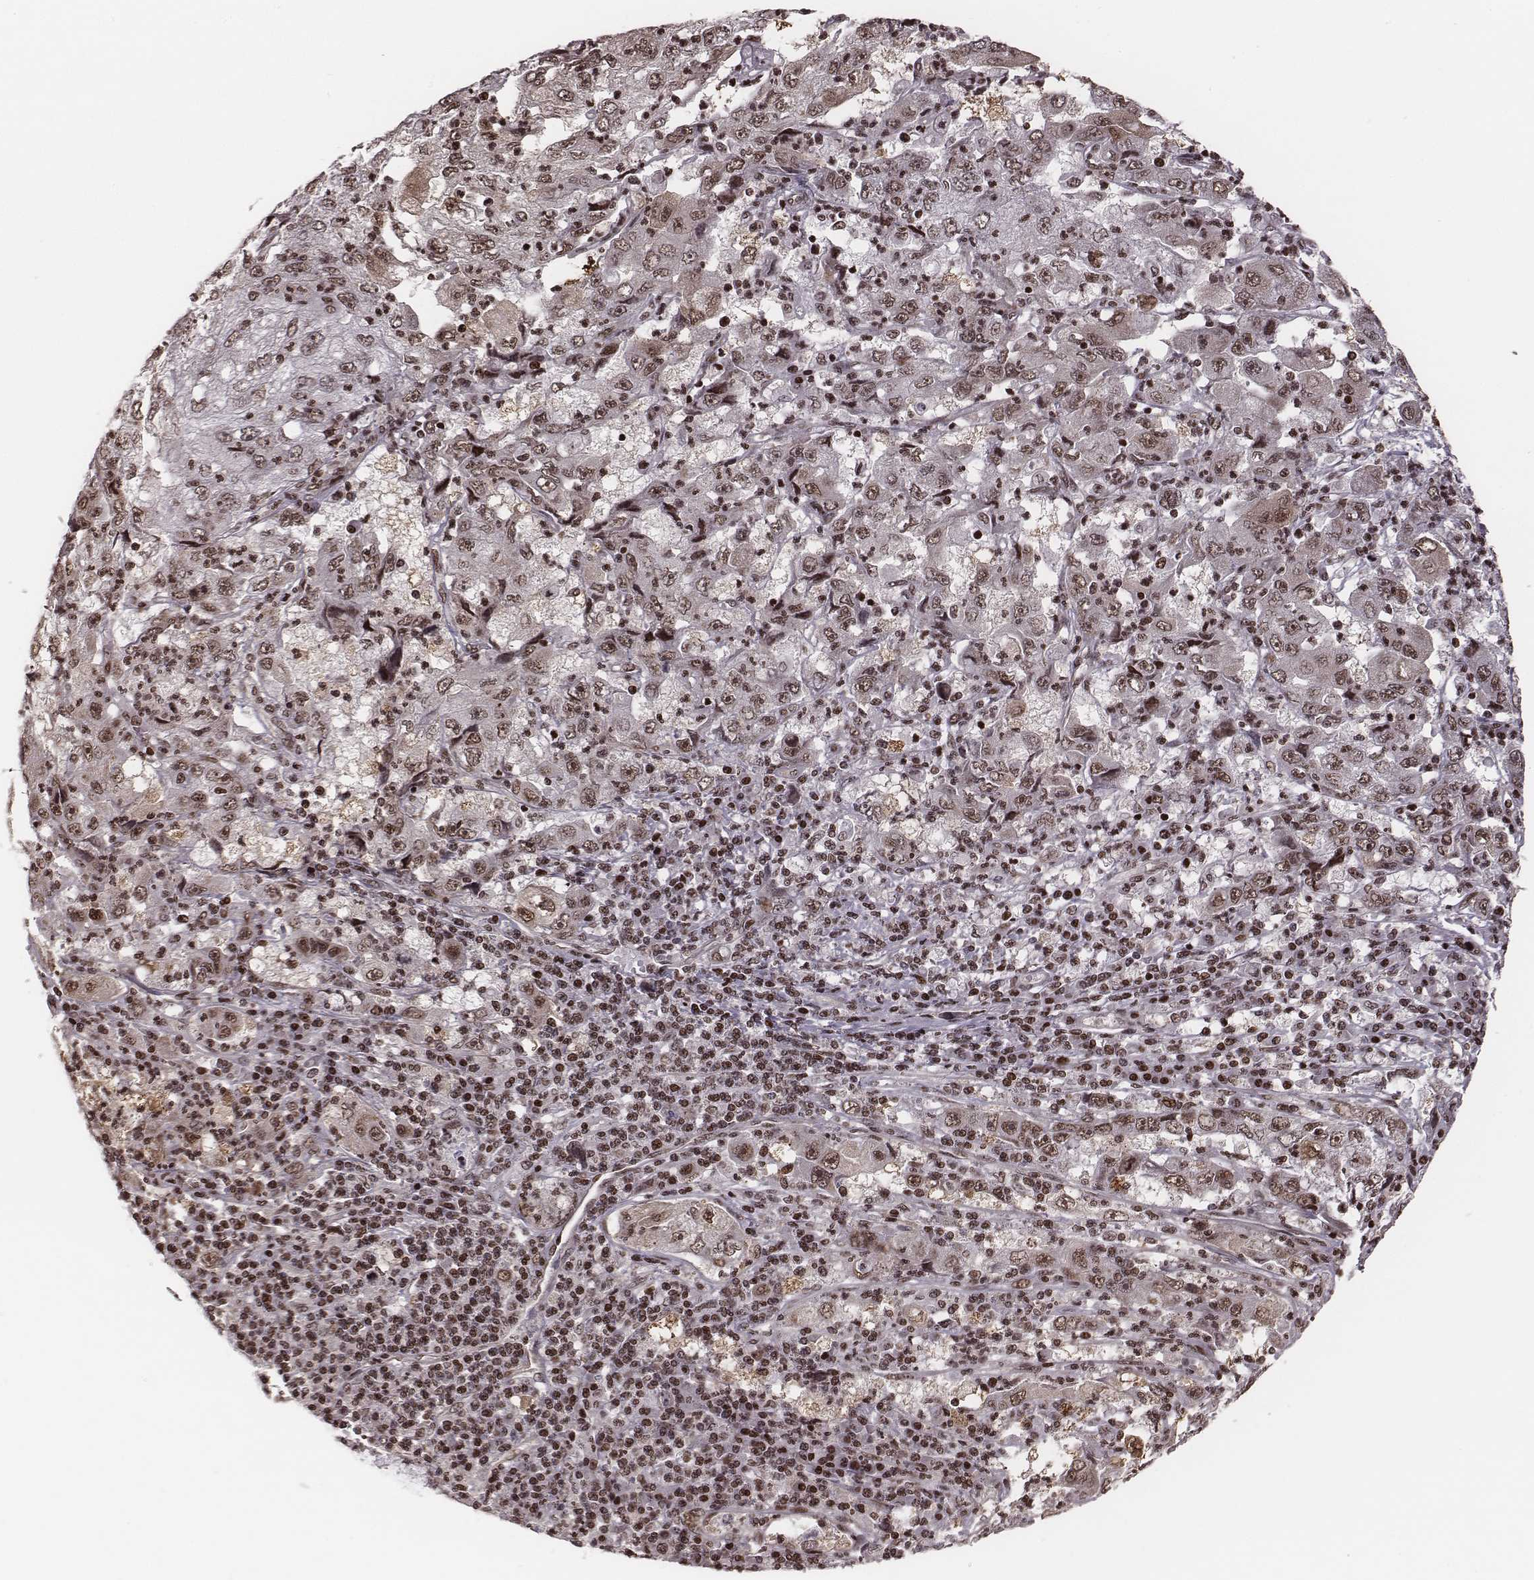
{"staining": {"intensity": "moderate", "quantity": "25%-75%", "location": "nuclear"}, "tissue": "cervical cancer", "cell_type": "Tumor cells", "image_type": "cancer", "snomed": [{"axis": "morphology", "description": "Squamous cell carcinoma, NOS"}, {"axis": "topography", "description": "Cervix"}], "caption": "A brown stain shows moderate nuclear positivity of a protein in cervical cancer (squamous cell carcinoma) tumor cells.", "gene": "VRK3", "patient": {"sex": "female", "age": 36}}